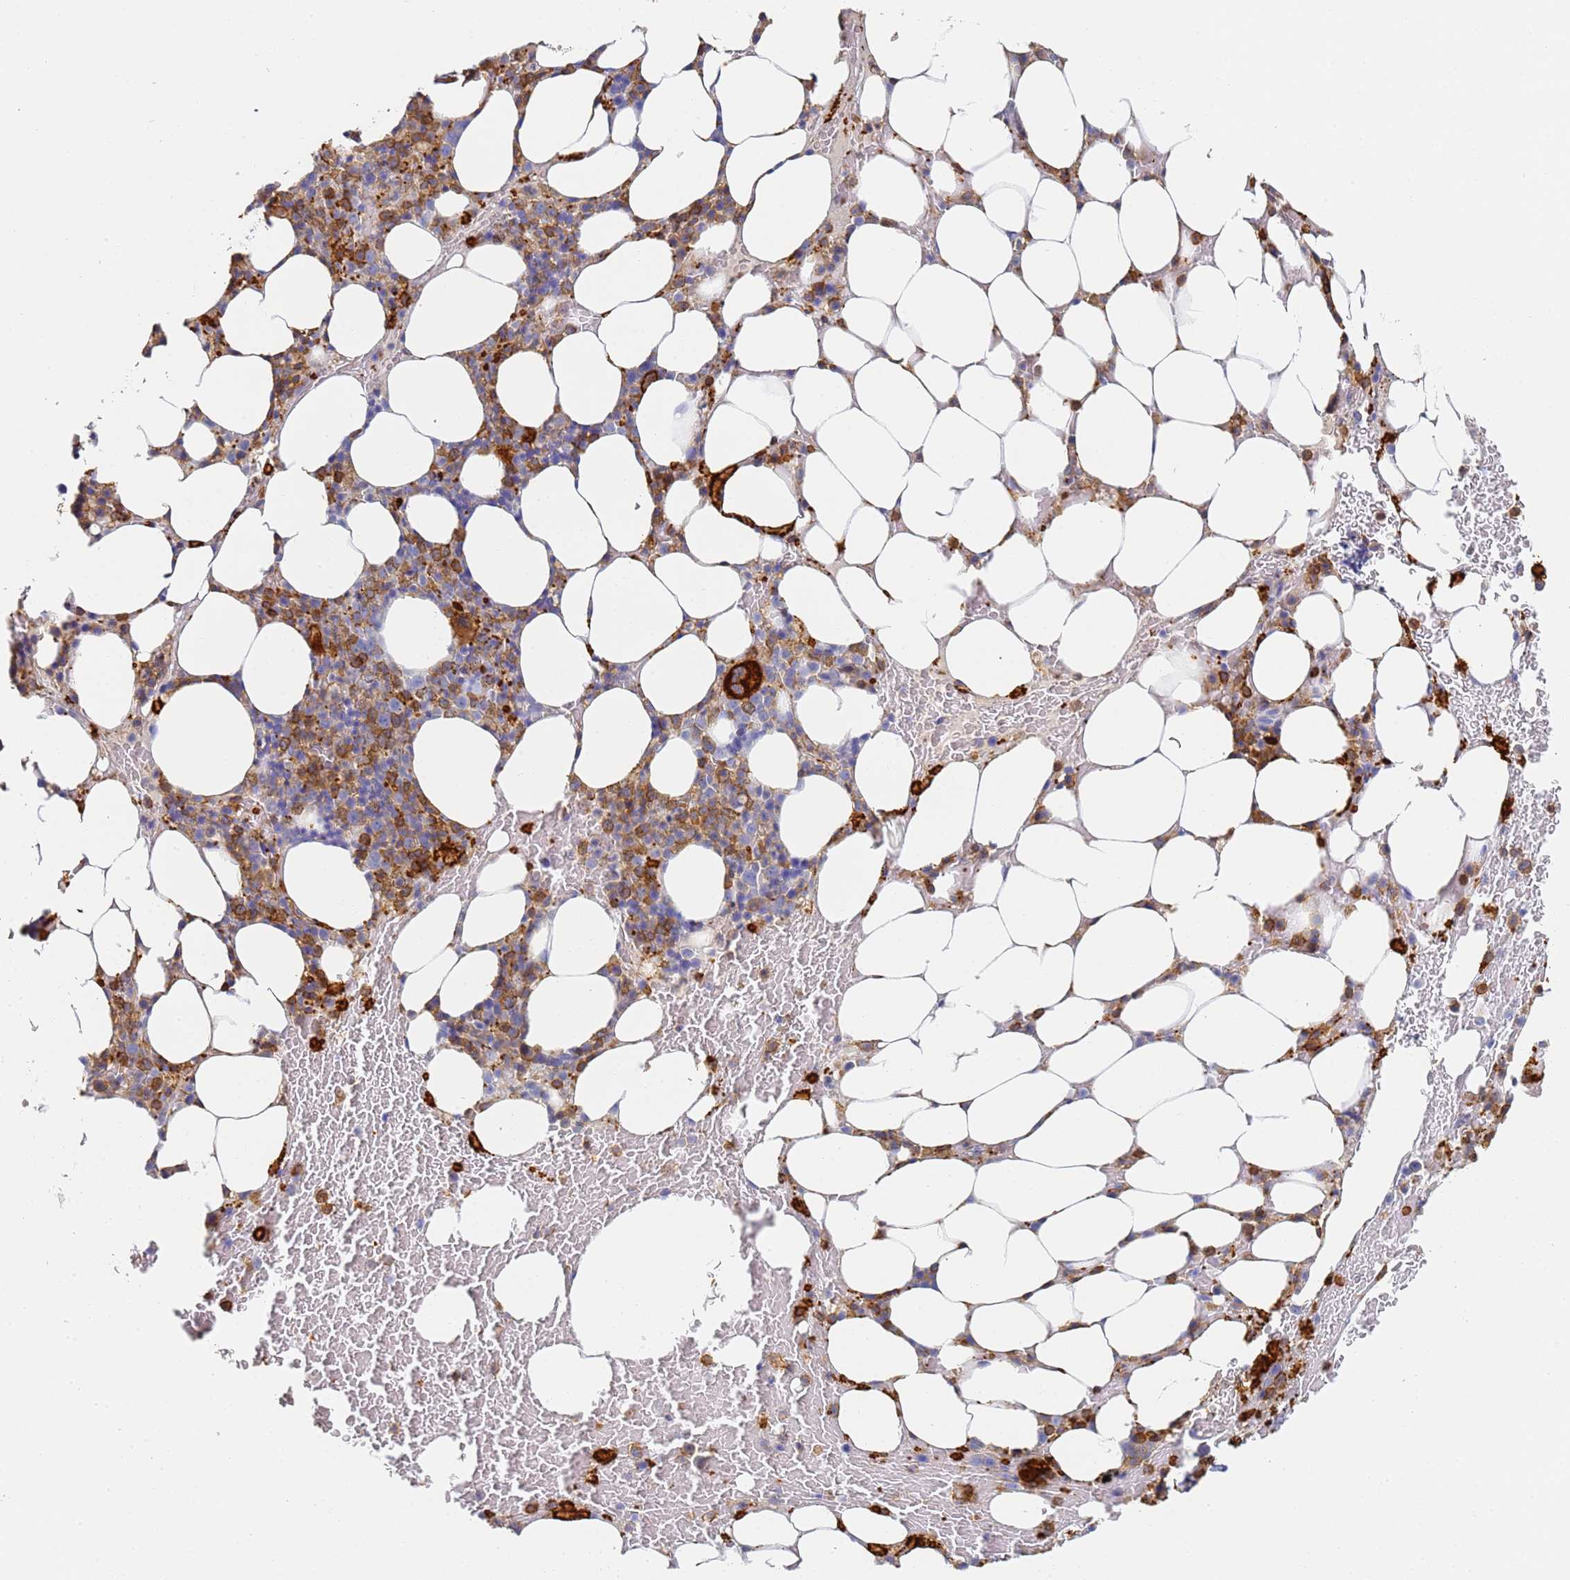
{"staining": {"intensity": "strong", "quantity": "25%-75%", "location": "cytoplasmic/membranous"}, "tissue": "bone marrow", "cell_type": "Hematopoietic cells", "image_type": "normal", "snomed": [{"axis": "morphology", "description": "Normal tissue, NOS"}, {"axis": "topography", "description": "Bone marrow"}], "caption": "The image displays immunohistochemical staining of normal bone marrow. There is strong cytoplasmic/membranous expression is seen in approximately 25%-75% of hematopoietic cells.", "gene": "BIN2", "patient": {"sex": "male", "age": 78}}